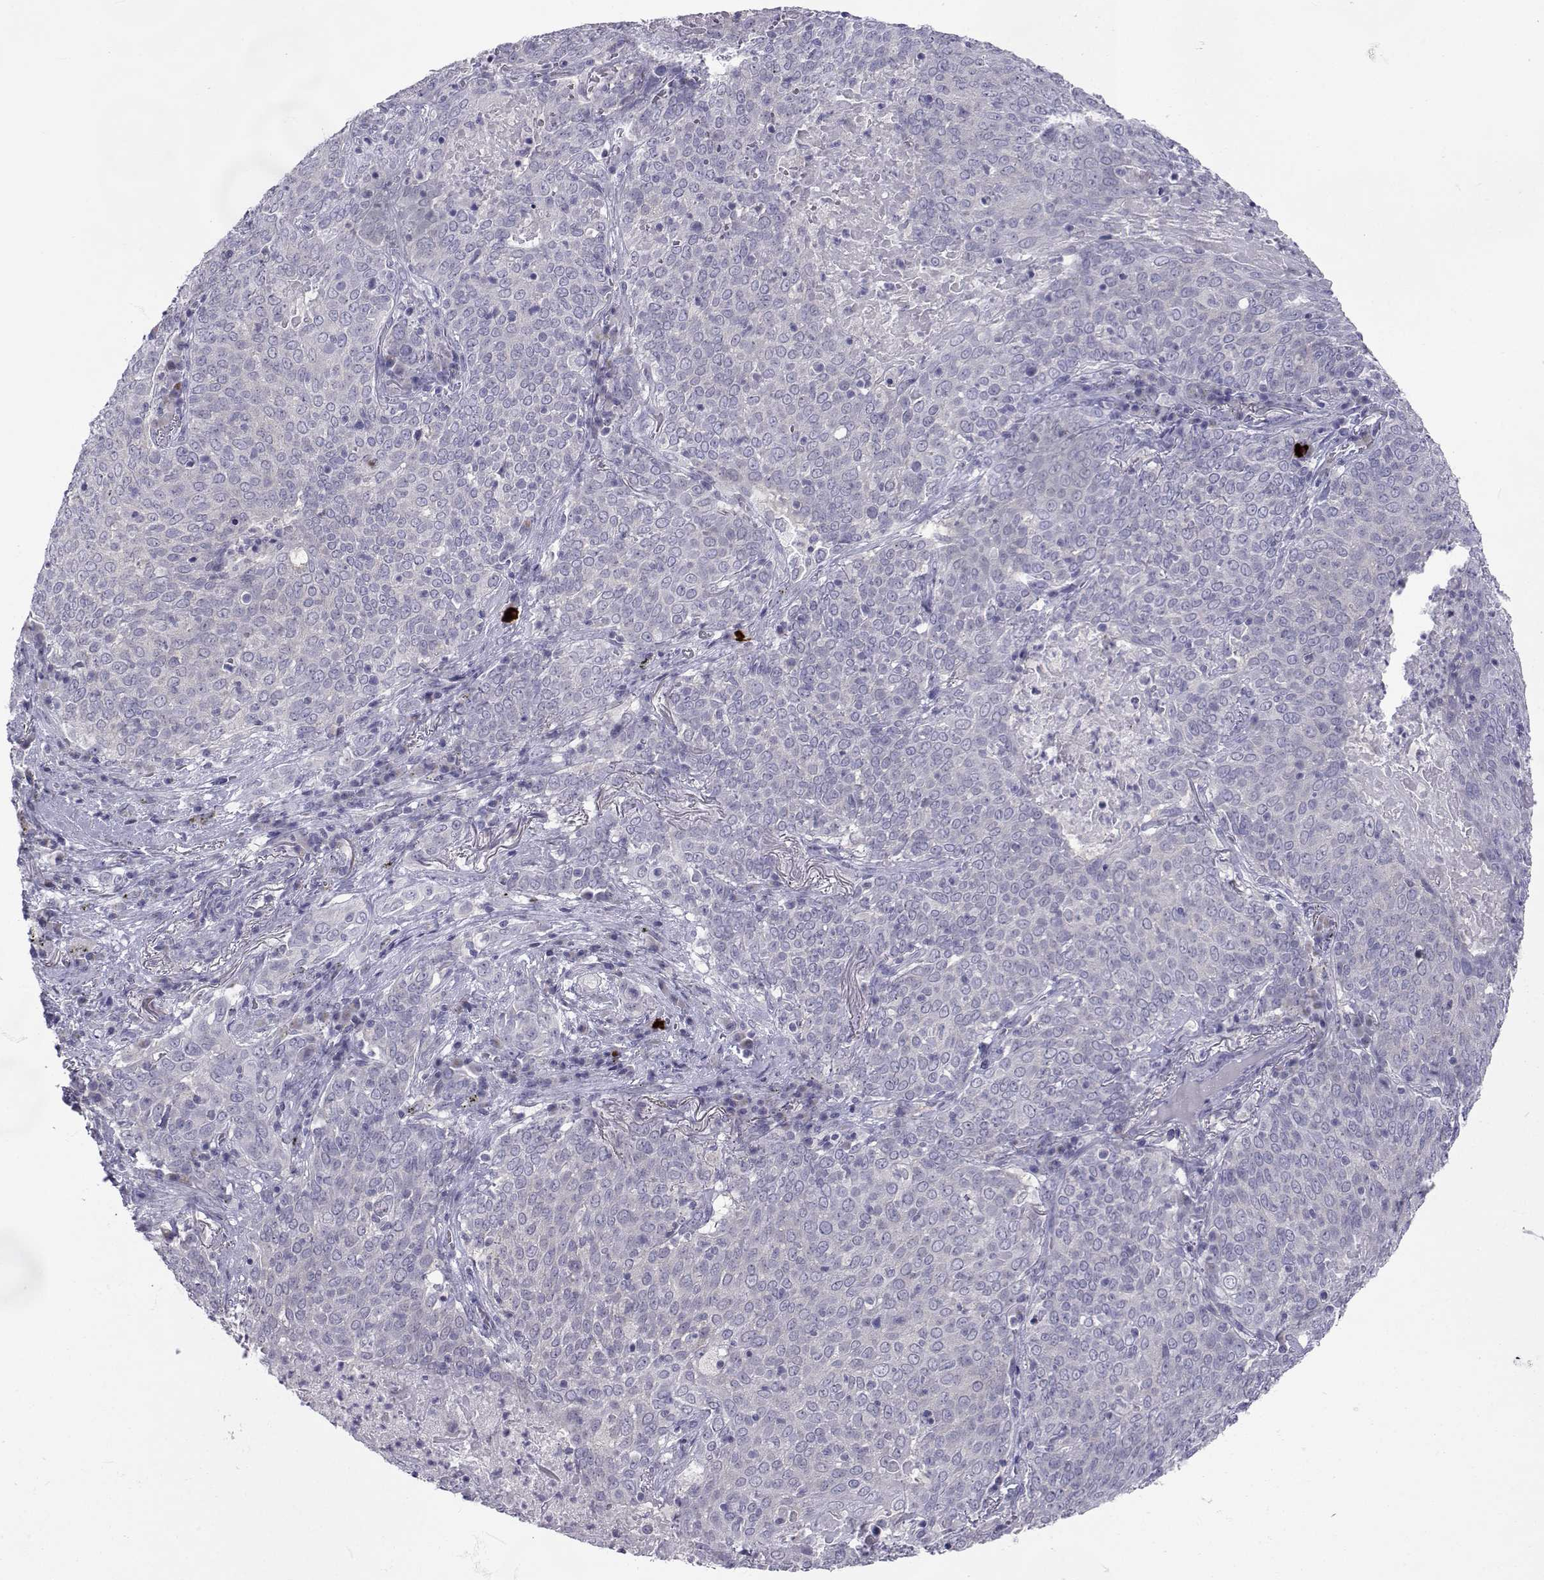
{"staining": {"intensity": "negative", "quantity": "none", "location": "none"}, "tissue": "lung cancer", "cell_type": "Tumor cells", "image_type": "cancer", "snomed": [{"axis": "morphology", "description": "Squamous cell carcinoma, NOS"}, {"axis": "topography", "description": "Lung"}], "caption": "The immunohistochemistry histopathology image has no significant positivity in tumor cells of lung cancer (squamous cell carcinoma) tissue.", "gene": "SLC6A3", "patient": {"sex": "male", "age": 82}}